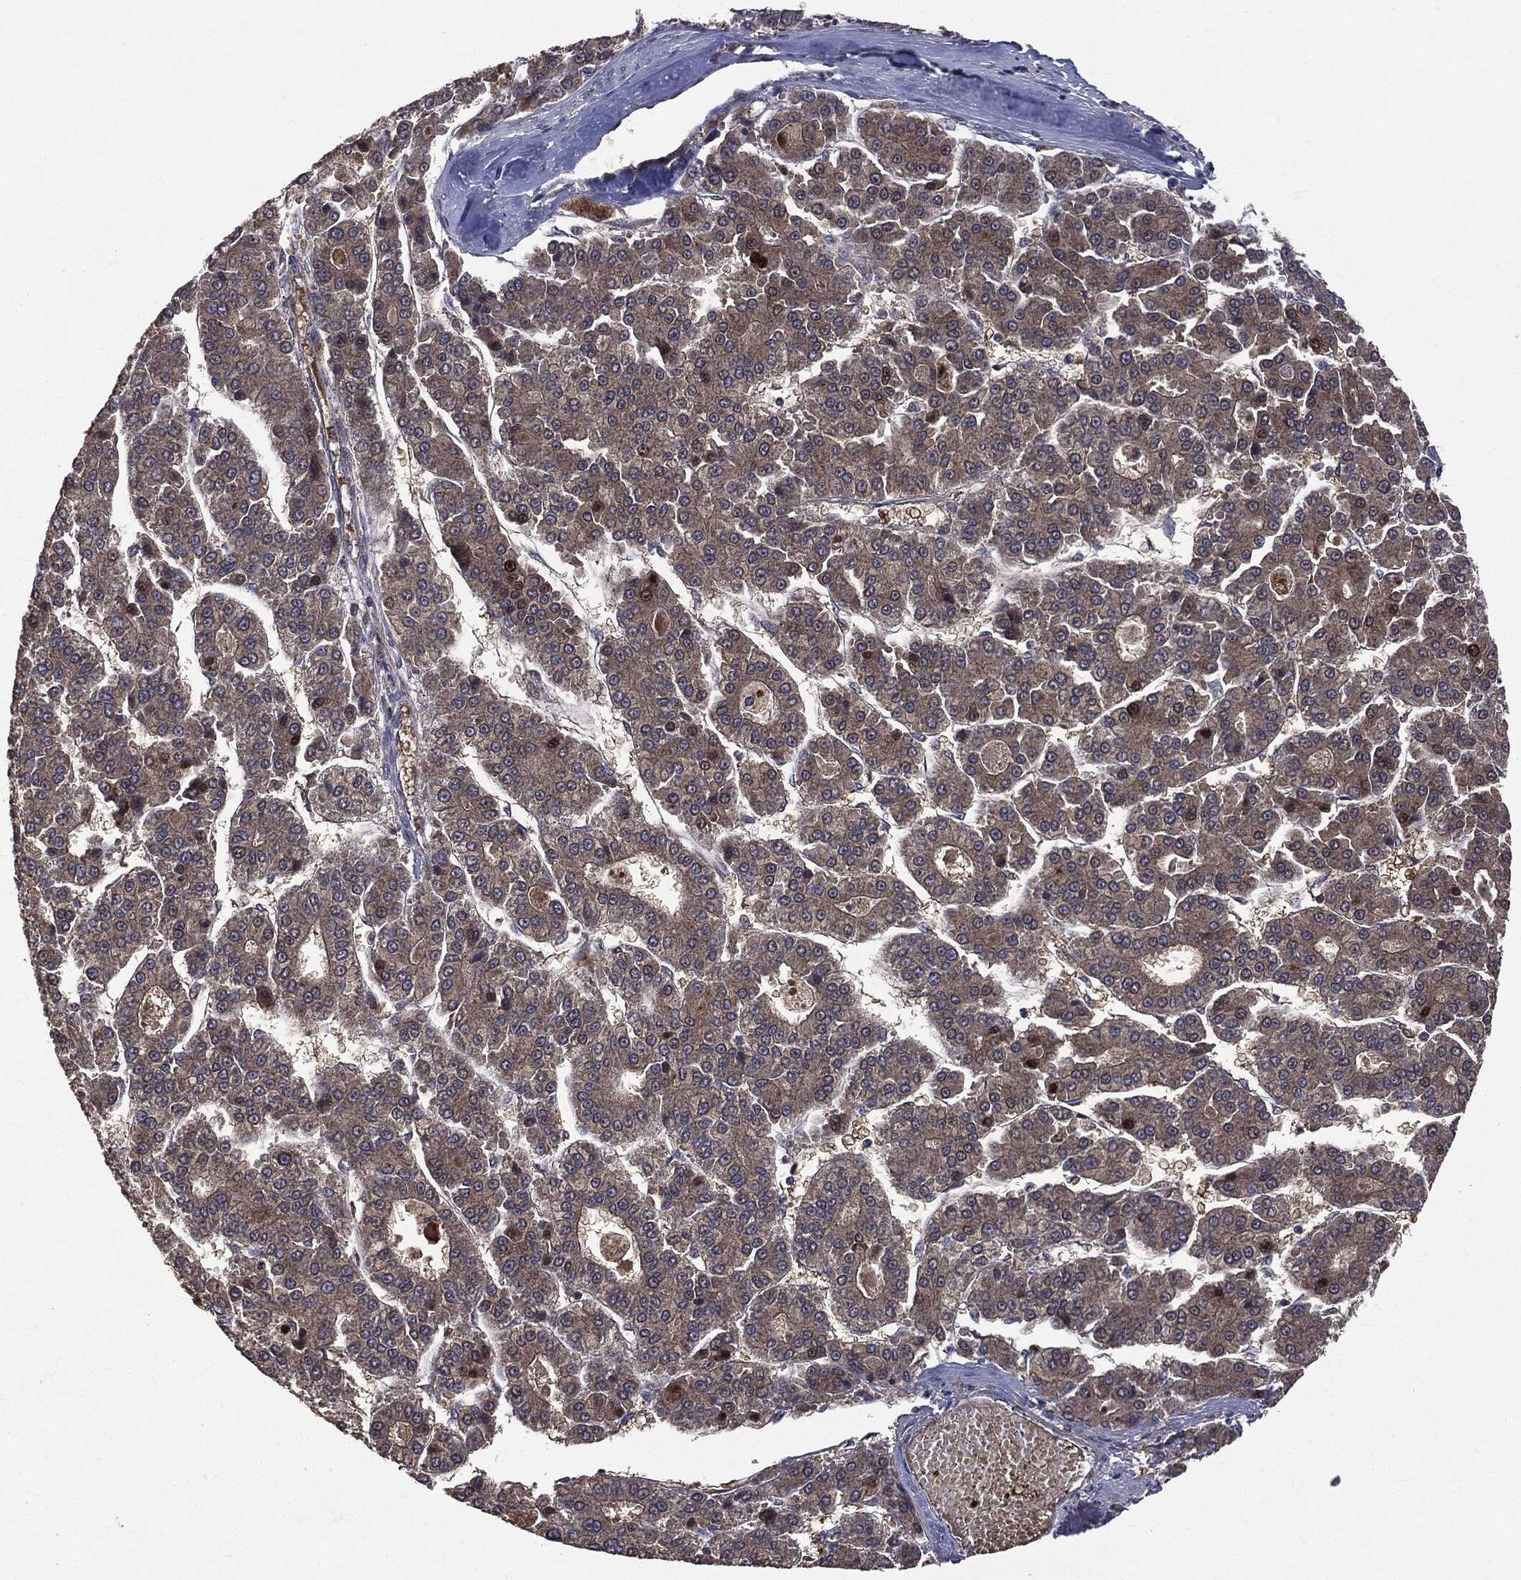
{"staining": {"intensity": "weak", "quantity": "25%-75%", "location": "cytoplasmic/membranous"}, "tissue": "liver cancer", "cell_type": "Tumor cells", "image_type": "cancer", "snomed": [{"axis": "morphology", "description": "Carcinoma, Hepatocellular, NOS"}, {"axis": "topography", "description": "Liver"}], "caption": "Liver hepatocellular carcinoma stained with a brown dye reveals weak cytoplasmic/membranous positive positivity in approximately 25%-75% of tumor cells.", "gene": "MTOR", "patient": {"sex": "male", "age": 70}}